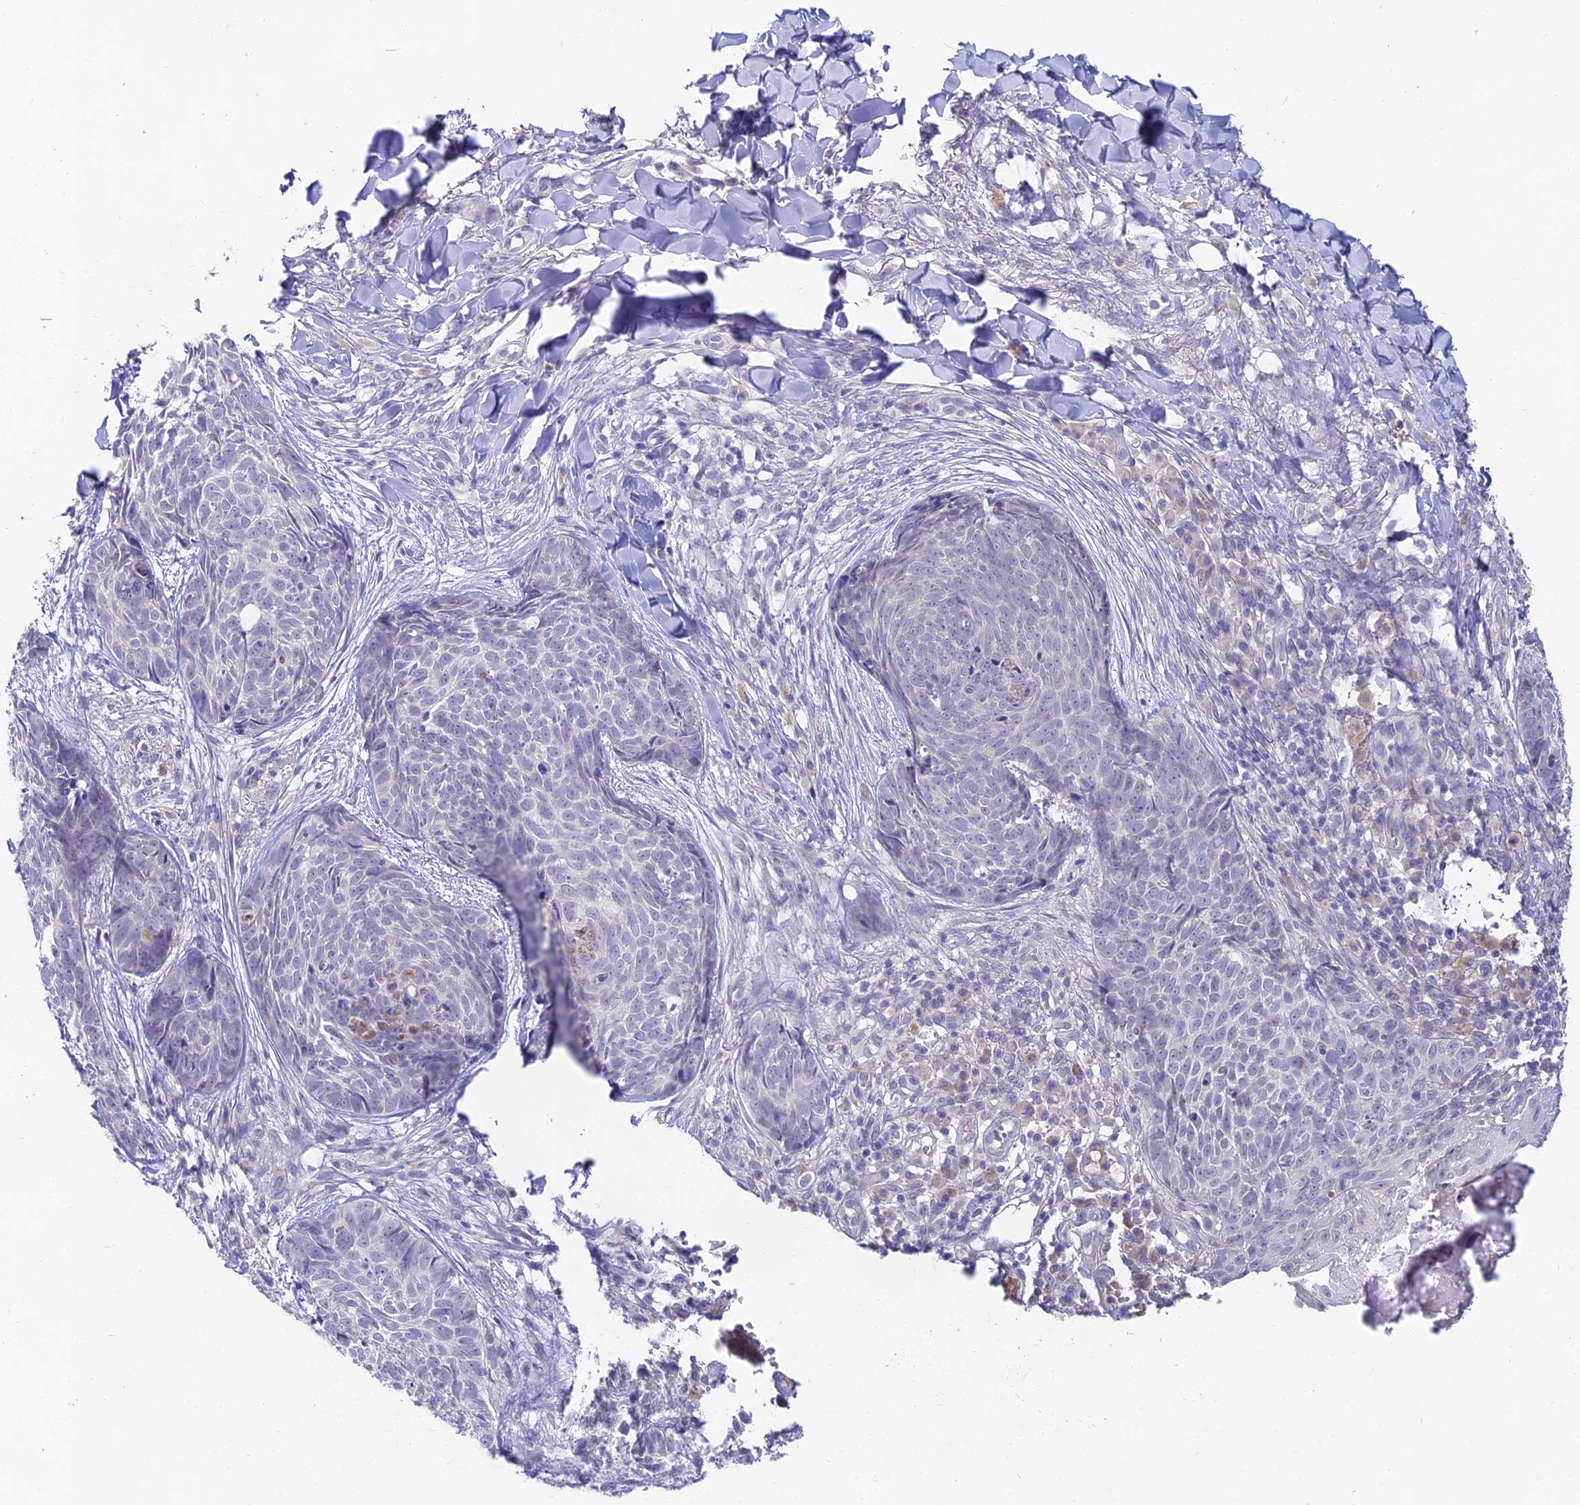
{"staining": {"intensity": "negative", "quantity": "none", "location": "none"}, "tissue": "skin cancer", "cell_type": "Tumor cells", "image_type": "cancer", "snomed": [{"axis": "morphology", "description": "Basal cell carcinoma"}, {"axis": "topography", "description": "Skin"}], "caption": "Skin cancer stained for a protein using immunohistochemistry demonstrates no positivity tumor cells.", "gene": "WDR43", "patient": {"sex": "female", "age": 61}}